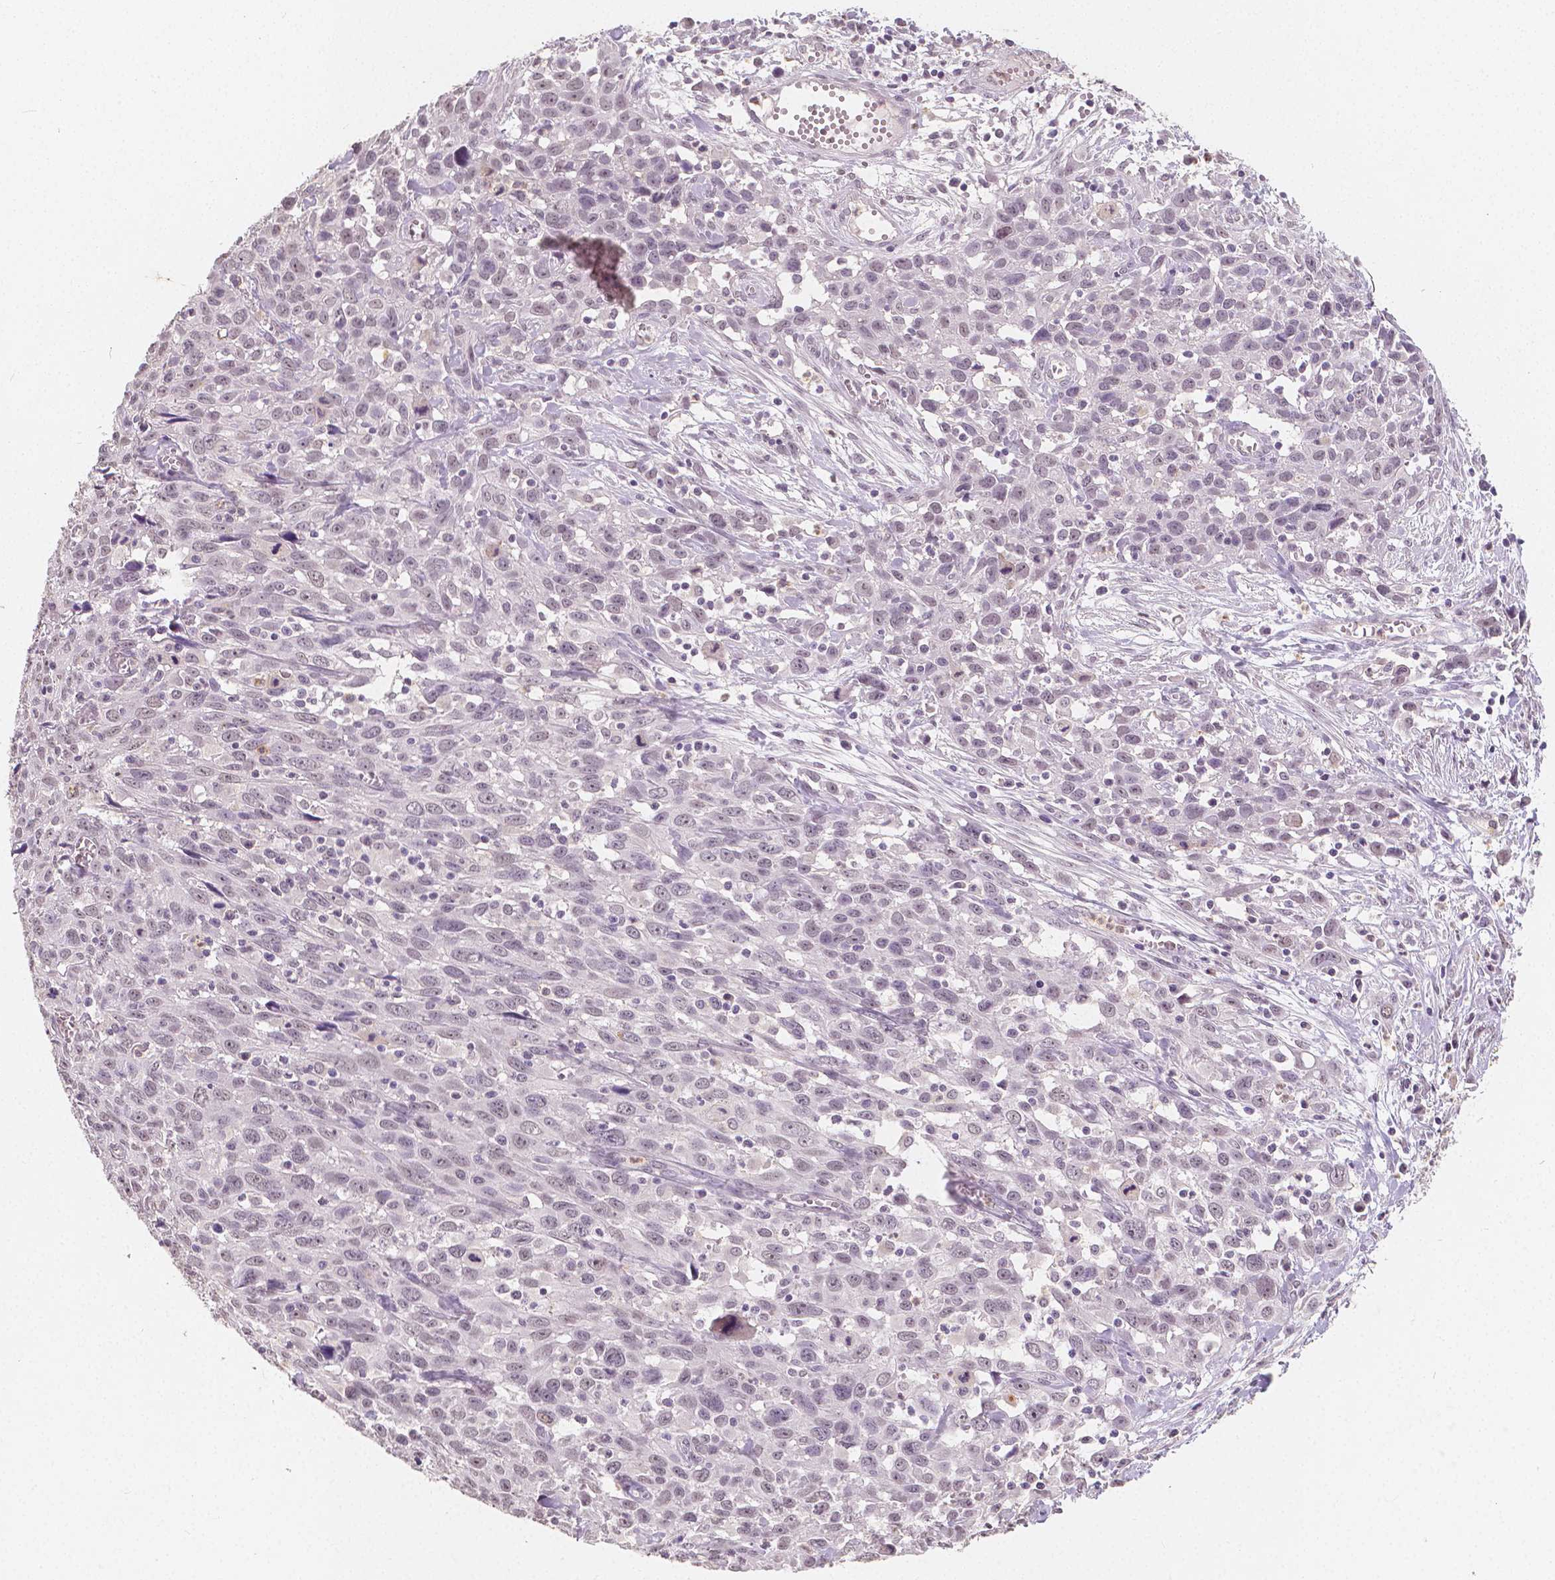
{"staining": {"intensity": "negative", "quantity": "none", "location": "none"}, "tissue": "cervical cancer", "cell_type": "Tumor cells", "image_type": "cancer", "snomed": [{"axis": "morphology", "description": "Squamous cell carcinoma, NOS"}, {"axis": "topography", "description": "Cervix"}], "caption": "This photomicrograph is of cervical cancer (squamous cell carcinoma) stained with immunohistochemistry to label a protein in brown with the nuclei are counter-stained blue. There is no positivity in tumor cells.", "gene": "NOLC1", "patient": {"sex": "female", "age": 38}}